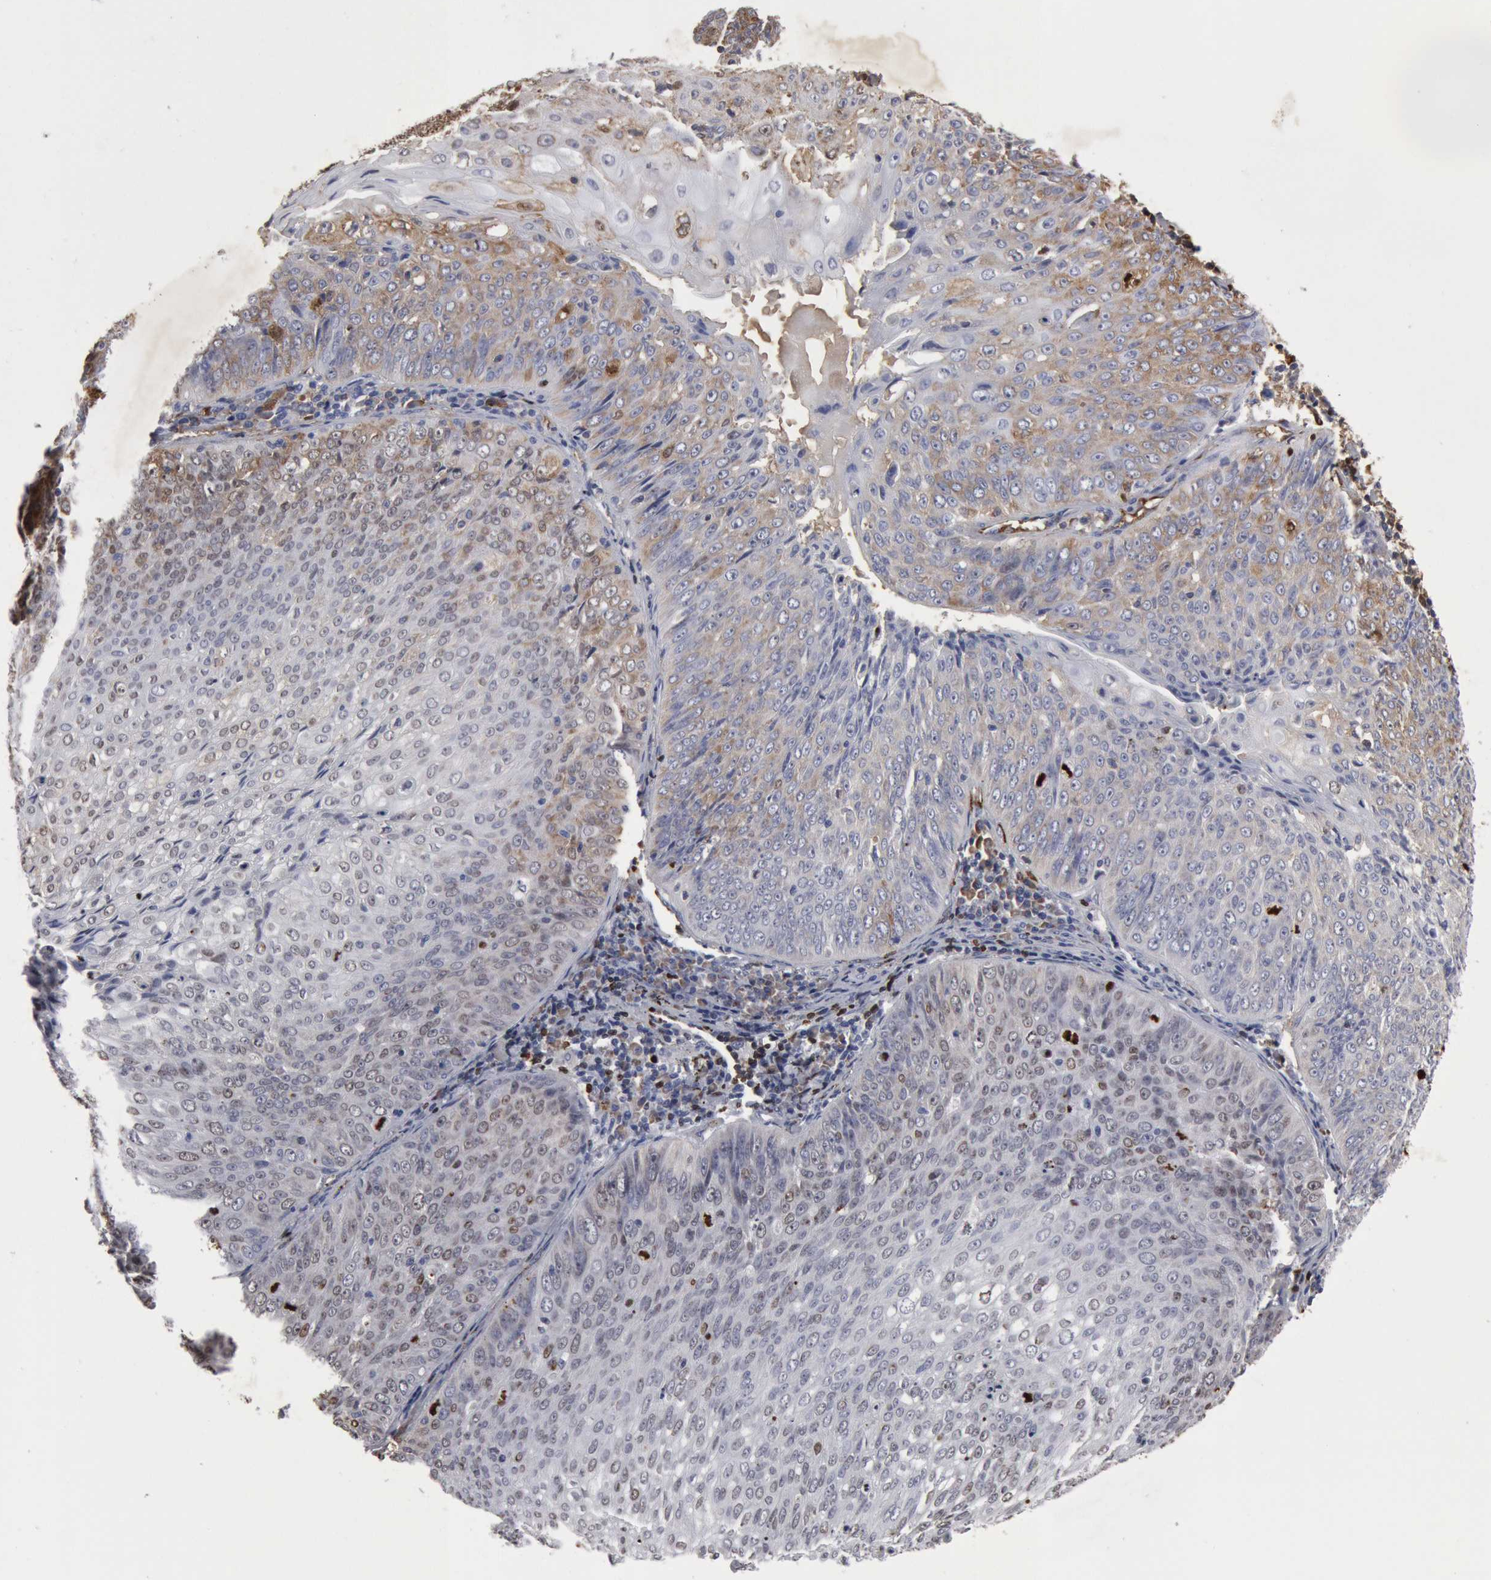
{"staining": {"intensity": "weak", "quantity": ">75%", "location": "cytoplasmic/membranous"}, "tissue": "lung cancer", "cell_type": "Tumor cells", "image_type": "cancer", "snomed": [{"axis": "morphology", "description": "Adenocarcinoma, NOS"}, {"axis": "topography", "description": "Lung"}], "caption": "Lung cancer stained for a protein demonstrates weak cytoplasmic/membranous positivity in tumor cells. The staining was performed using DAB (3,3'-diaminobenzidine) to visualize the protein expression in brown, while the nuclei were stained in blue with hematoxylin (Magnification: 20x).", "gene": "FOXA2", "patient": {"sex": "male", "age": 60}}